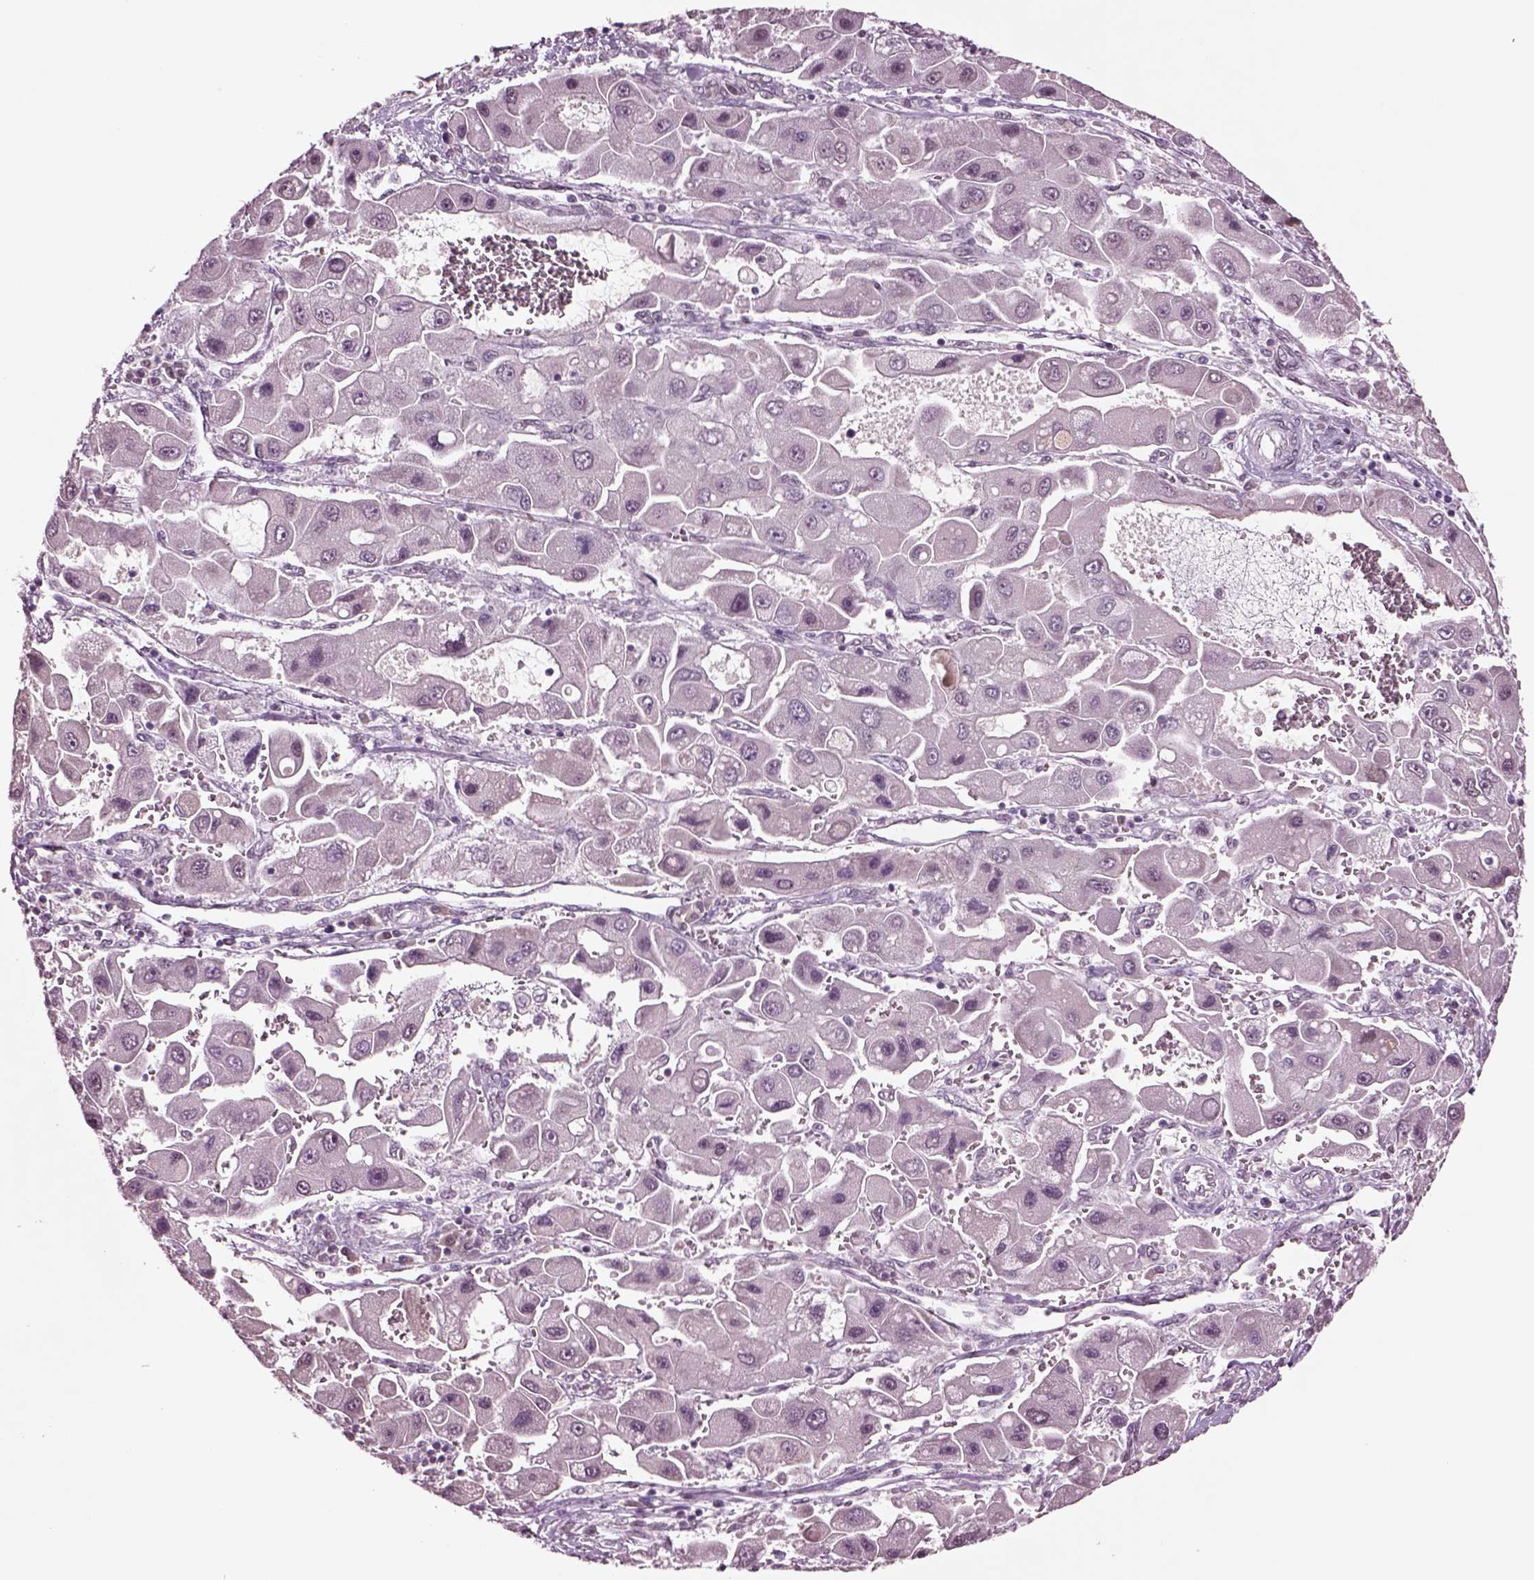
{"staining": {"intensity": "negative", "quantity": "none", "location": "none"}, "tissue": "liver cancer", "cell_type": "Tumor cells", "image_type": "cancer", "snomed": [{"axis": "morphology", "description": "Carcinoma, Hepatocellular, NOS"}, {"axis": "topography", "description": "Liver"}], "caption": "An immunohistochemistry photomicrograph of hepatocellular carcinoma (liver) is shown. There is no staining in tumor cells of hepatocellular carcinoma (liver).", "gene": "SEPHS1", "patient": {"sex": "male", "age": 24}}